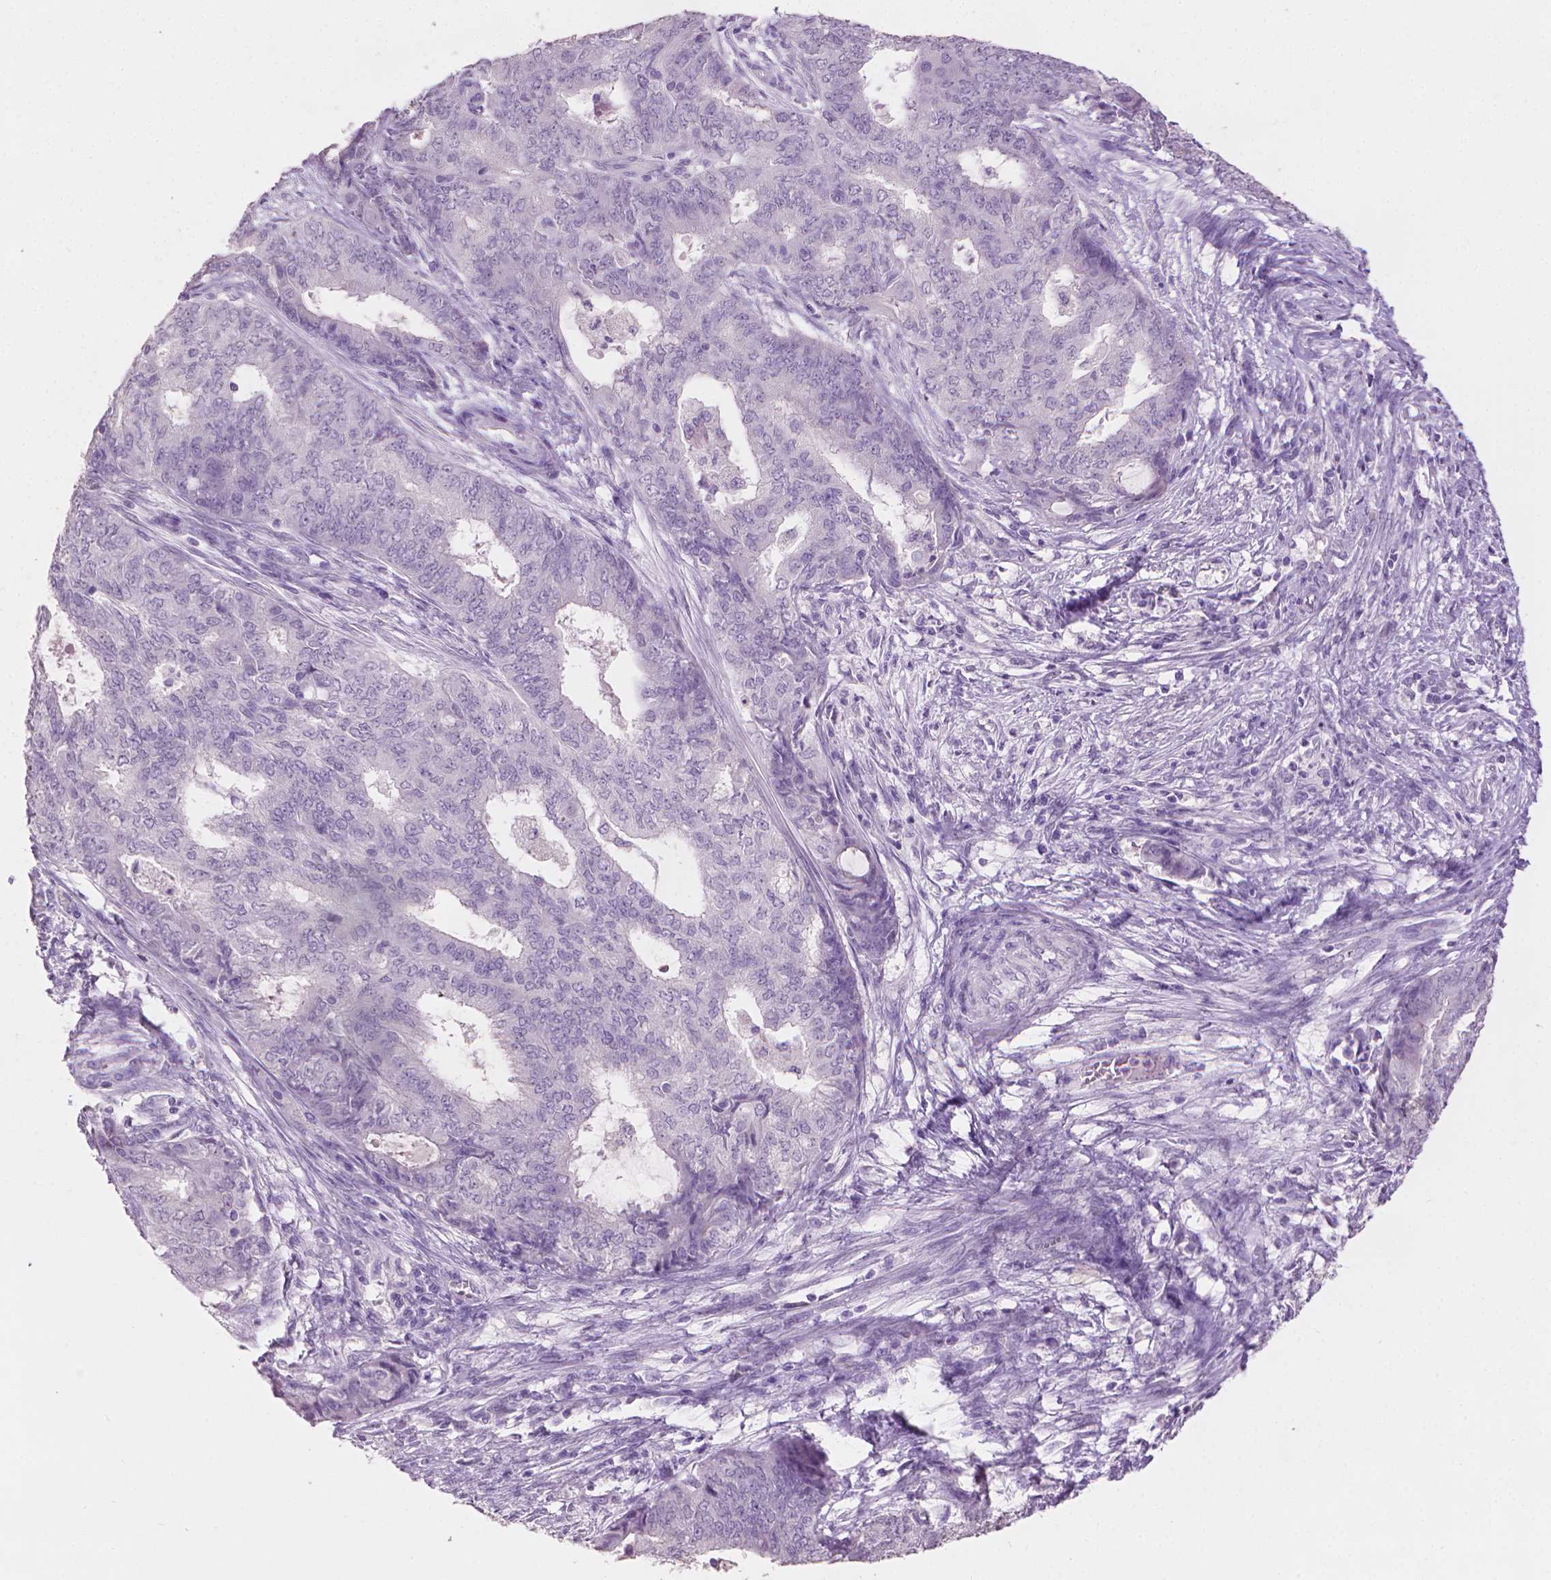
{"staining": {"intensity": "negative", "quantity": "none", "location": "none"}, "tissue": "endometrial cancer", "cell_type": "Tumor cells", "image_type": "cancer", "snomed": [{"axis": "morphology", "description": "Adenocarcinoma, NOS"}, {"axis": "topography", "description": "Endometrium"}], "caption": "Tumor cells show no significant expression in endometrial cancer.", "gene": "MLANA", "patient": {"sex": "female", "age": 62}}